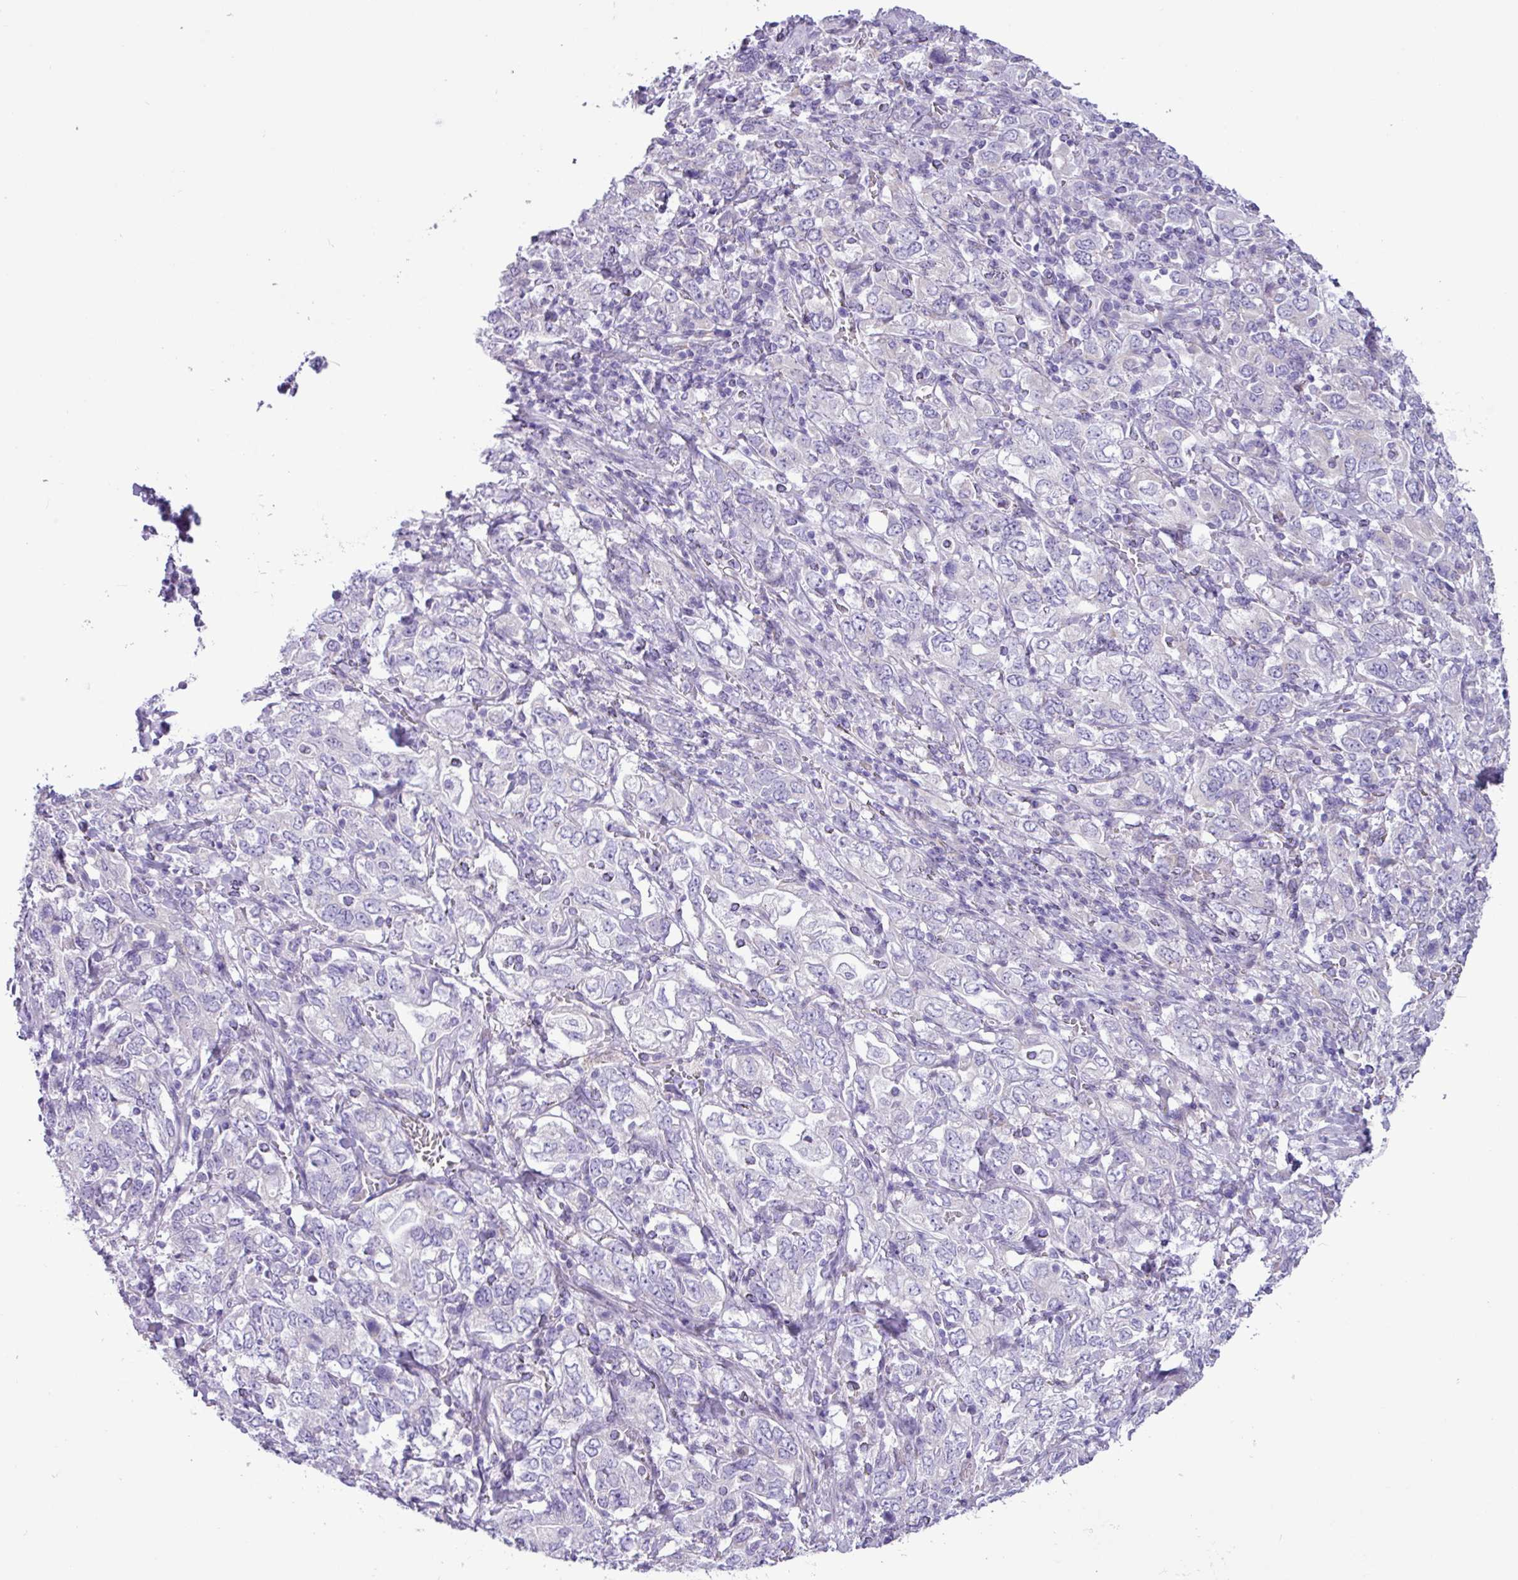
{"staining": {"intensity": "negative", "quantity": "none", "location": "none"}, "tissue": "stomach cancer", "cell_type": "Tumor cells", "image_type": "cancer", "snomed": [{"axis": "morphology", "description": "Adenocarcinoma, NOS"}, {"axis": "topography", "description": "Stomach, upper"}, {"axis": "topography", "description": "Stomach"}], "caption": "IHC micrograph of neoplastic tissue: stomach cancer stained with DAB (3,3'-diaminobenzidine) displays no significant protein expression in tumor cells. Nuclei are stained in blue.", "gene": "SLC38A1", "patient": {"sex": "male", "age": 62}}